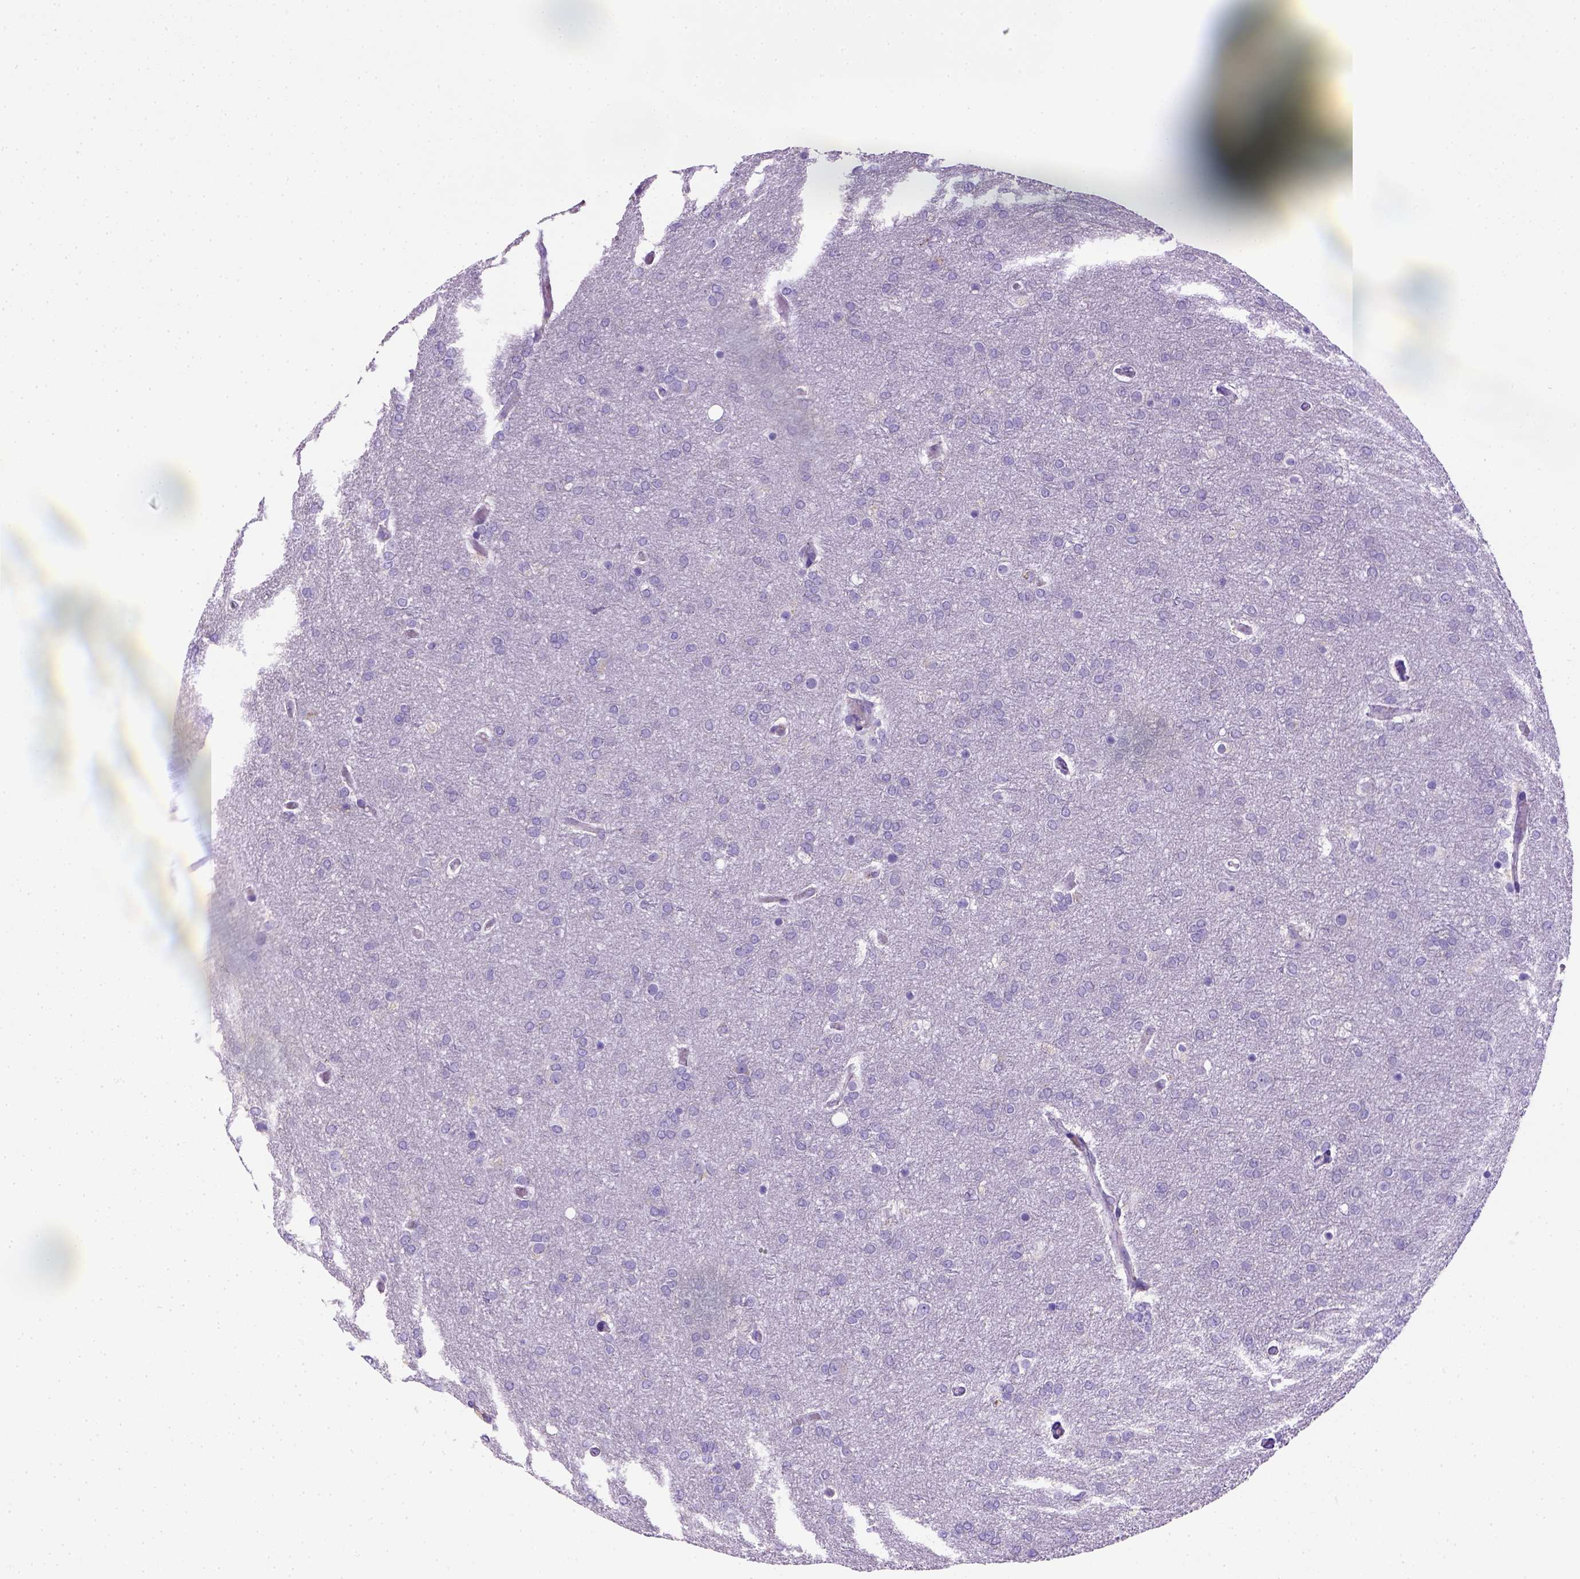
{"staining": {"intensity": "negative", "quantity": "none", "location": "none"}, "tissue": "glioma", "cell_type": "Tumor cells", "image_type": "cancer", "snomed": [{"axis": "morphology", "description": "Glioma, malignant, High grade"}, {"axis": "topography", "description": "Brain"}], "caption": "Tumor cells are negative for protein expression in human malignant high-grade glioma.", "gene": "KRT71", "patient": {"sex": "female", "age": 61}}